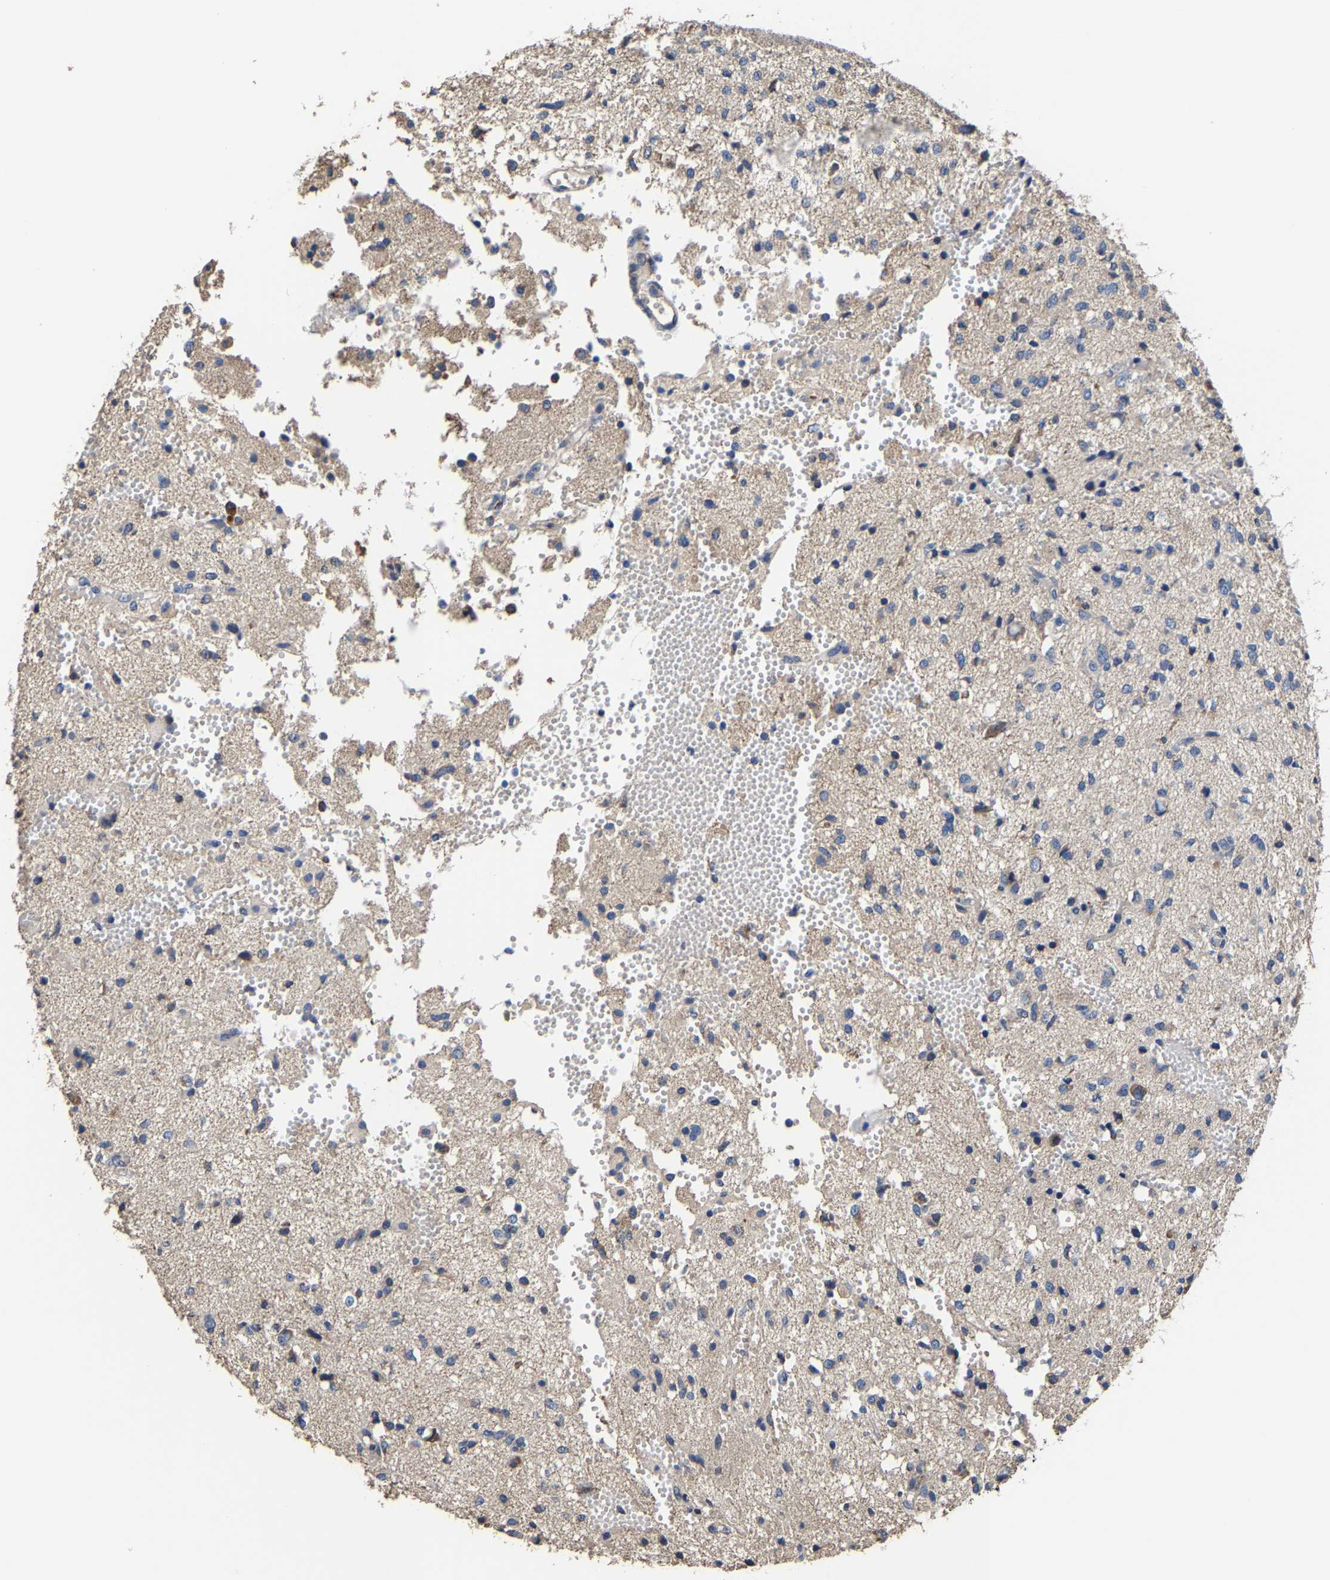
{"staining": {"intensity": "negative", "quantity": "none", "location": "none"}, "tissue": "glioma", "cell_type": "Tumor cells", "image_type": "cancer", "snomed": [{"axis": "morphology", "description": "Glioma, malignant, High grade"}, {"axis": "topography", "description": "Brain"}], "caption": "The immunohistochemistry (IHC) photomicrograph has no significant expression in tumor cells of glioma tissue. (Stains: DAB (3,3'-diaminobenzidine) immunohistochemistry (IHC) with hematoxylin counter stain, Microscopy: brightfield microscopy at high magnification).", "gene": "ZCCHC7", "patient": {"sex": "female", "age": 59}}